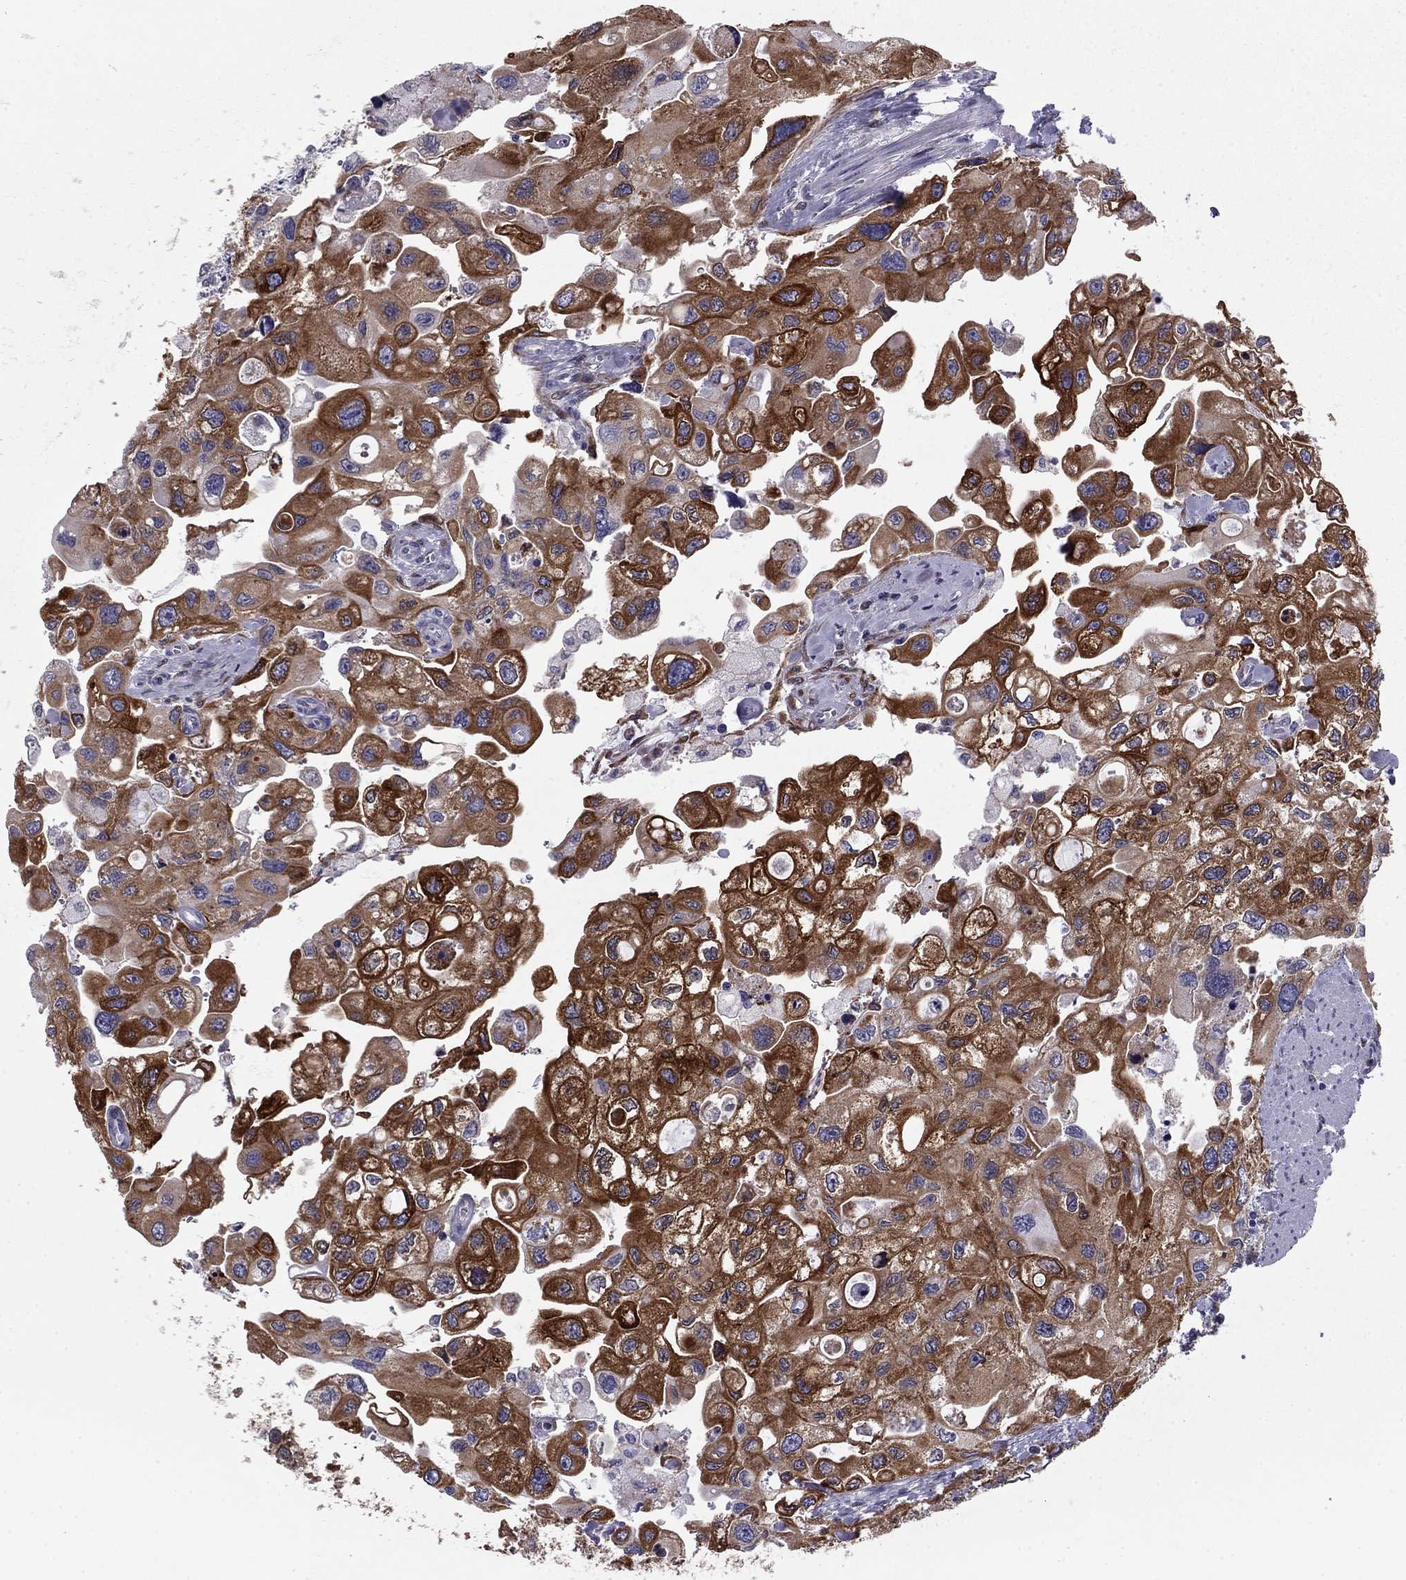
{"staining": {"intensity": "strong", "quantity": "25%-75%", "location": "cytoplasmic/membranous"}, "tissue": "urothelial cancer", "cell_type": "Tumor cells", "image_type": "cancer", "snomed": [{"axis": "morphology", "description": "Urothelial carcinoma, High grade"}, {"axis": "topography", "description": "Urinary bladder"}], "caption": "Human urothelial cancer stained for a protein (brown) shows strong cytoplasmic/membranous positive expression in about 25%-75% of tumor cells.", "gene": "TMED3", "patient": {"sex": "male", "age": 59}}